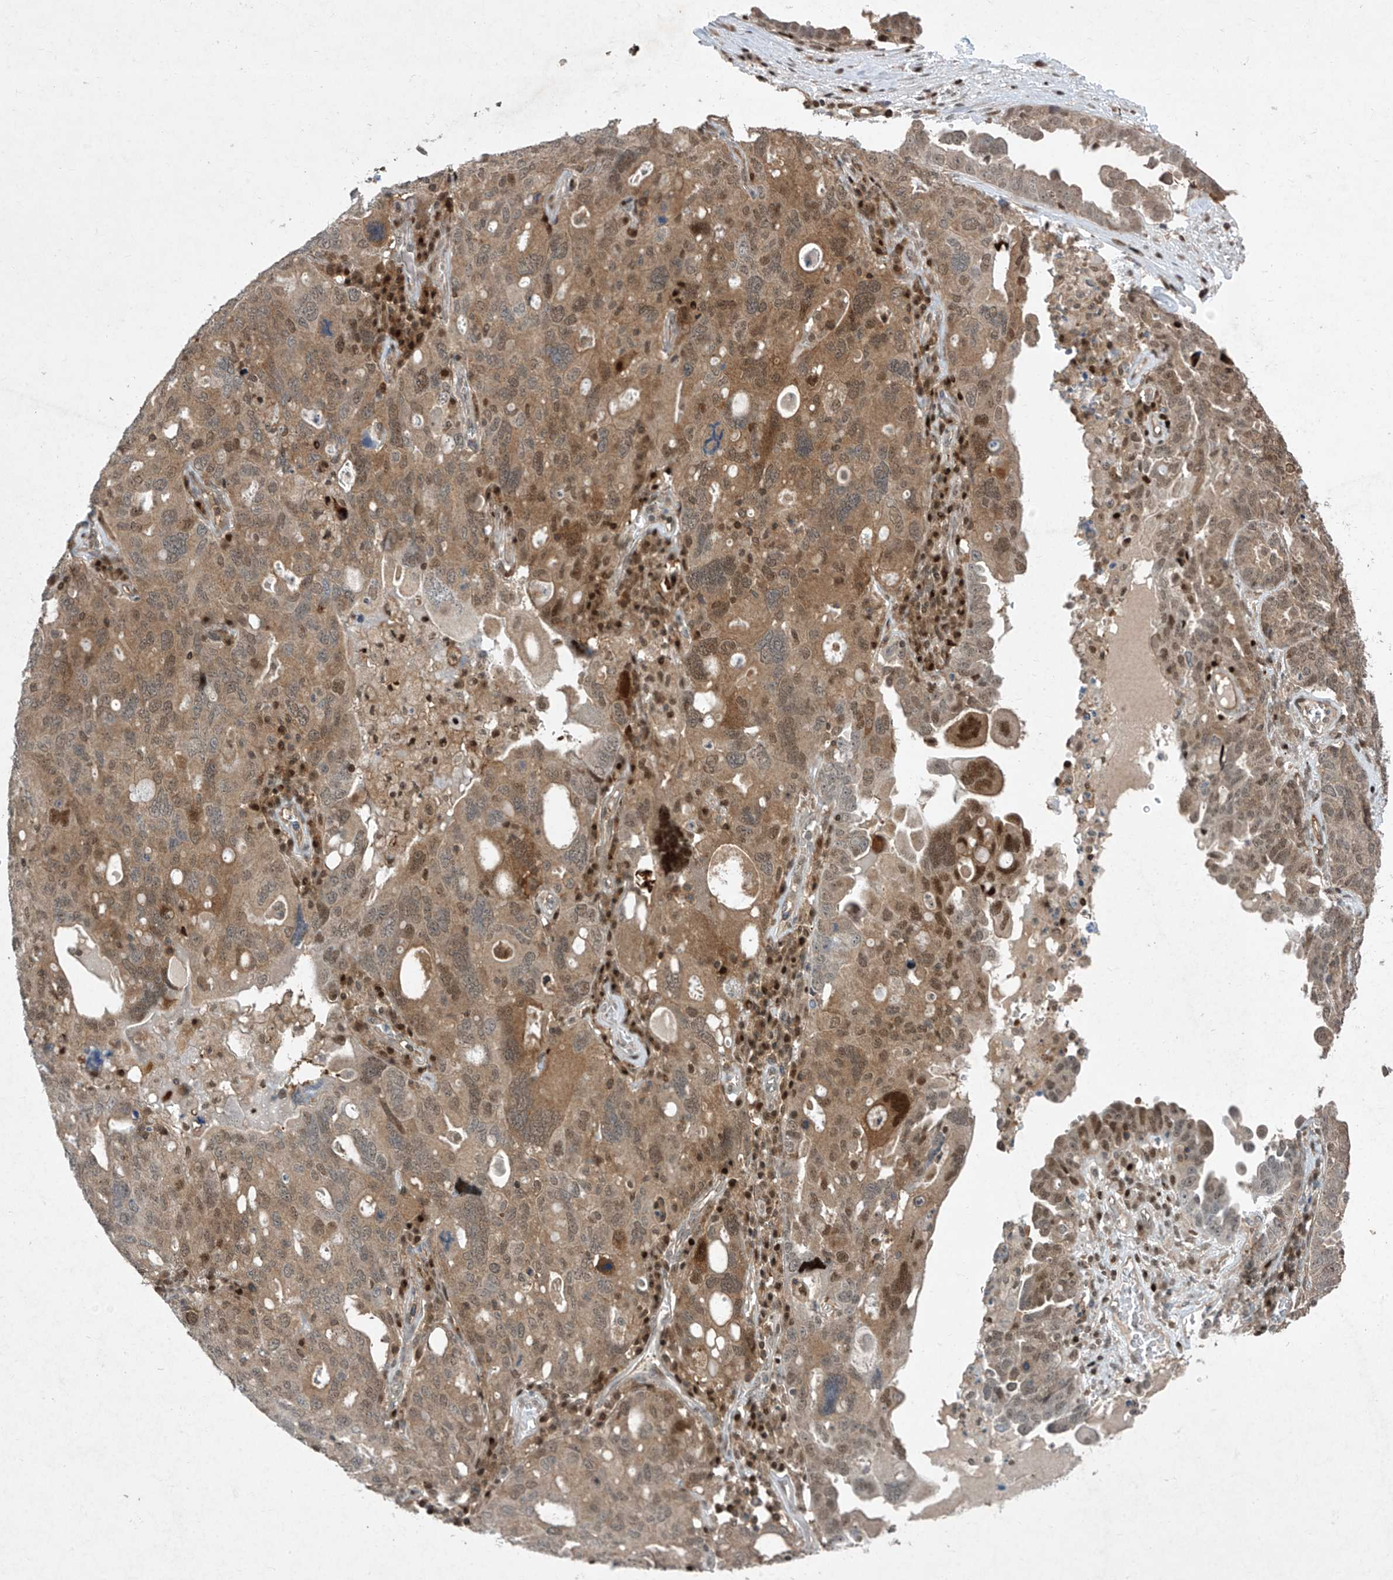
{"staining": {"intensity": "moderate", "quantity": "25%-75%", "location": "cytoplasmic/membranous,nuclear"}, "tissue": "ovarian cancer", "cell_type": "Tumor cells", "image_type": "cancer", "snomed": [{"axis": "morphology", "description": "Carcinoma, endometroid"}, {"axis": "topography", "description": "Ovary"}], "caption": "Protein analysis of ovarian cancer tissue reveals moderate cytoplasmic/membranous and nuclear staining in approximately 25%-75% of tumor cells.", "gene": "ZNF358", "patient": {"sex": "female", "age": 62}}